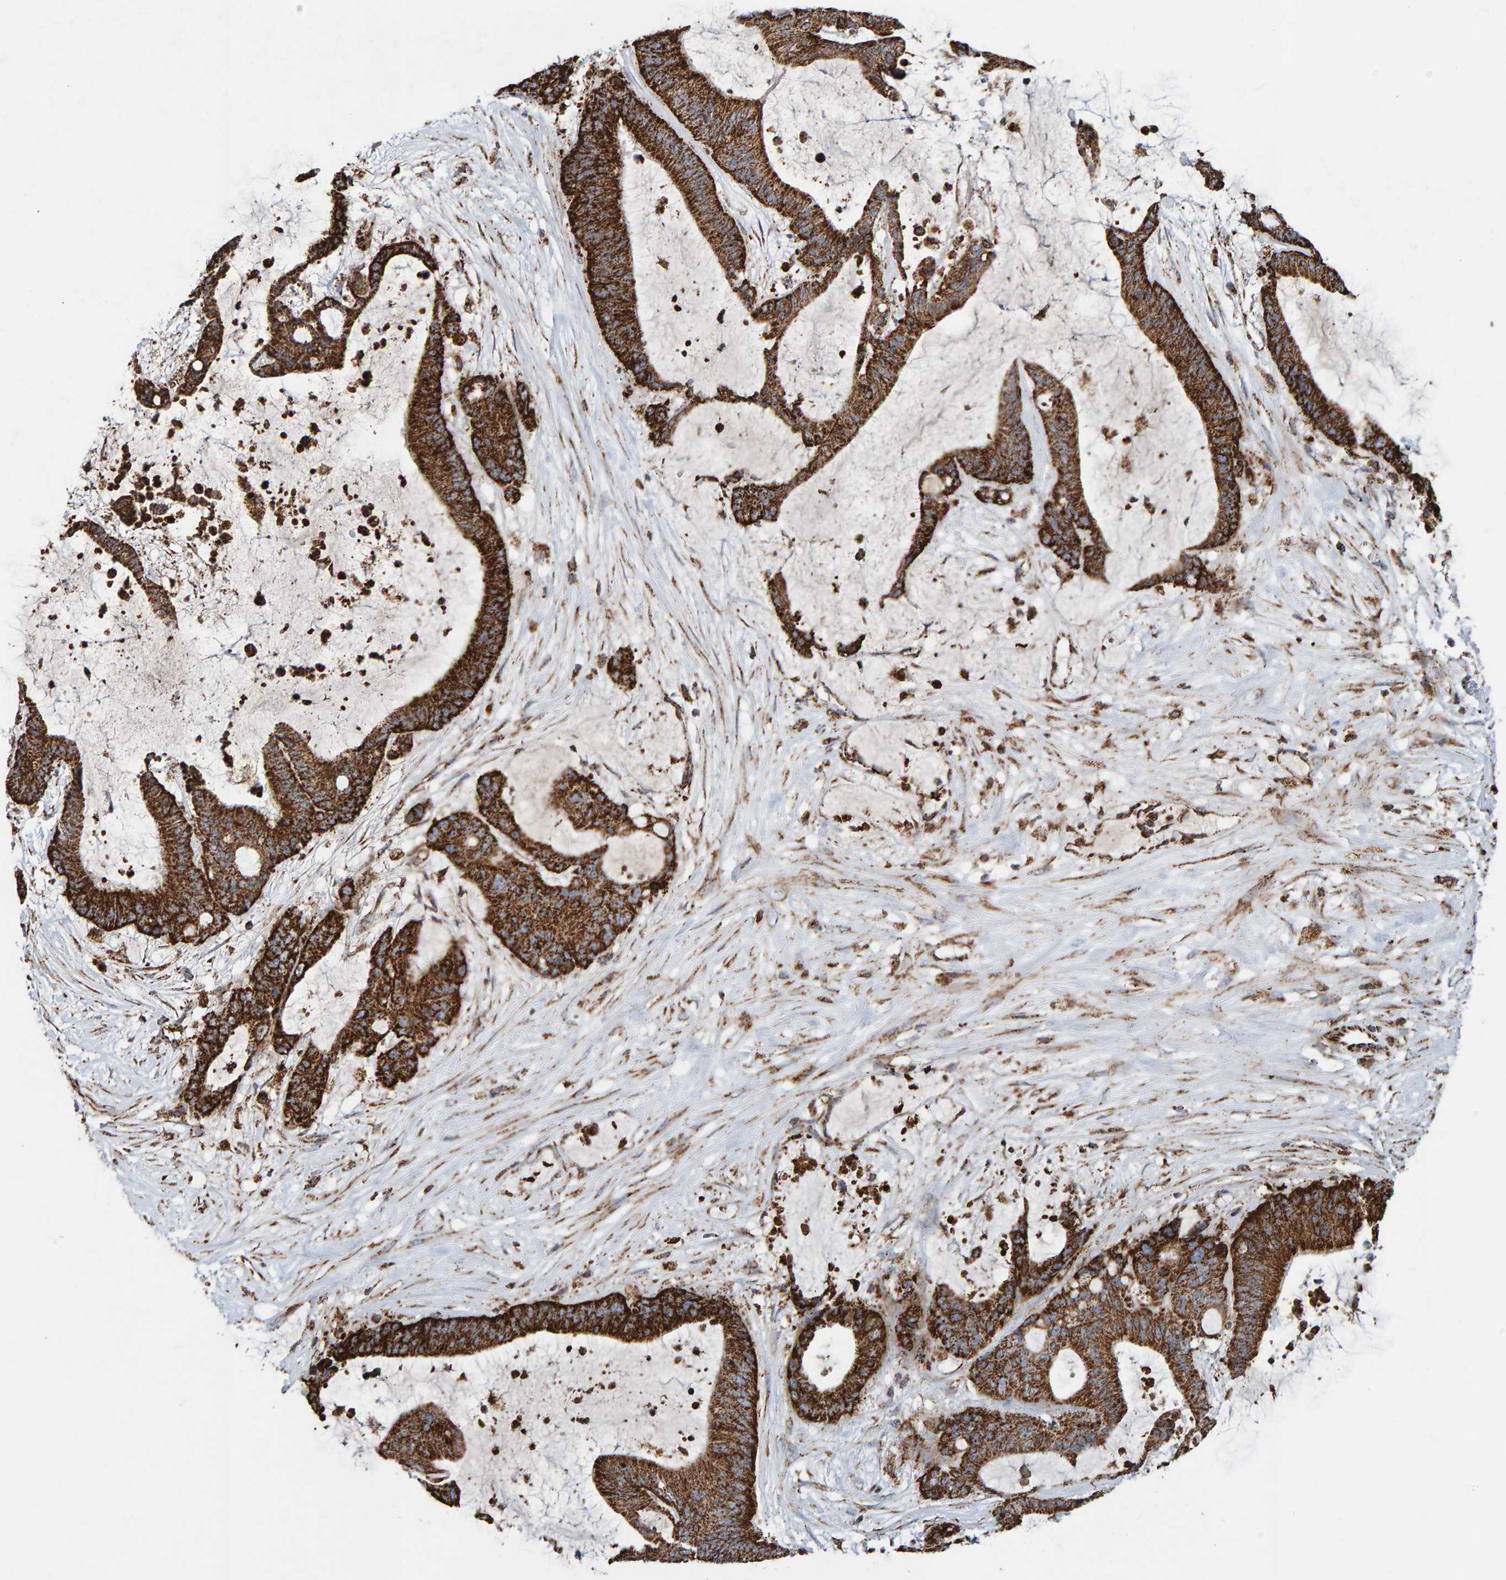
{"staining": {"intensity": "strong", "quantity": ">75%", "location": "cytoplasmic/membranous"}, "tissue": "liver cancer", "cell_type": "Tumor cells", "image_type": "cancer", "snomed": [{"axis": "morphology", "description": "Cholangiocarcinoma"}, {"axis": "topography", "description": "Liver"}], "caption": "Tumor cells reveal high levels of strong cytoplasmic/membranous staining in approximately >75% of cells in human cholangiocarcinoma (liver).", "gene": "MRPL45", "patient": {"sex": "female", "age": 73}}